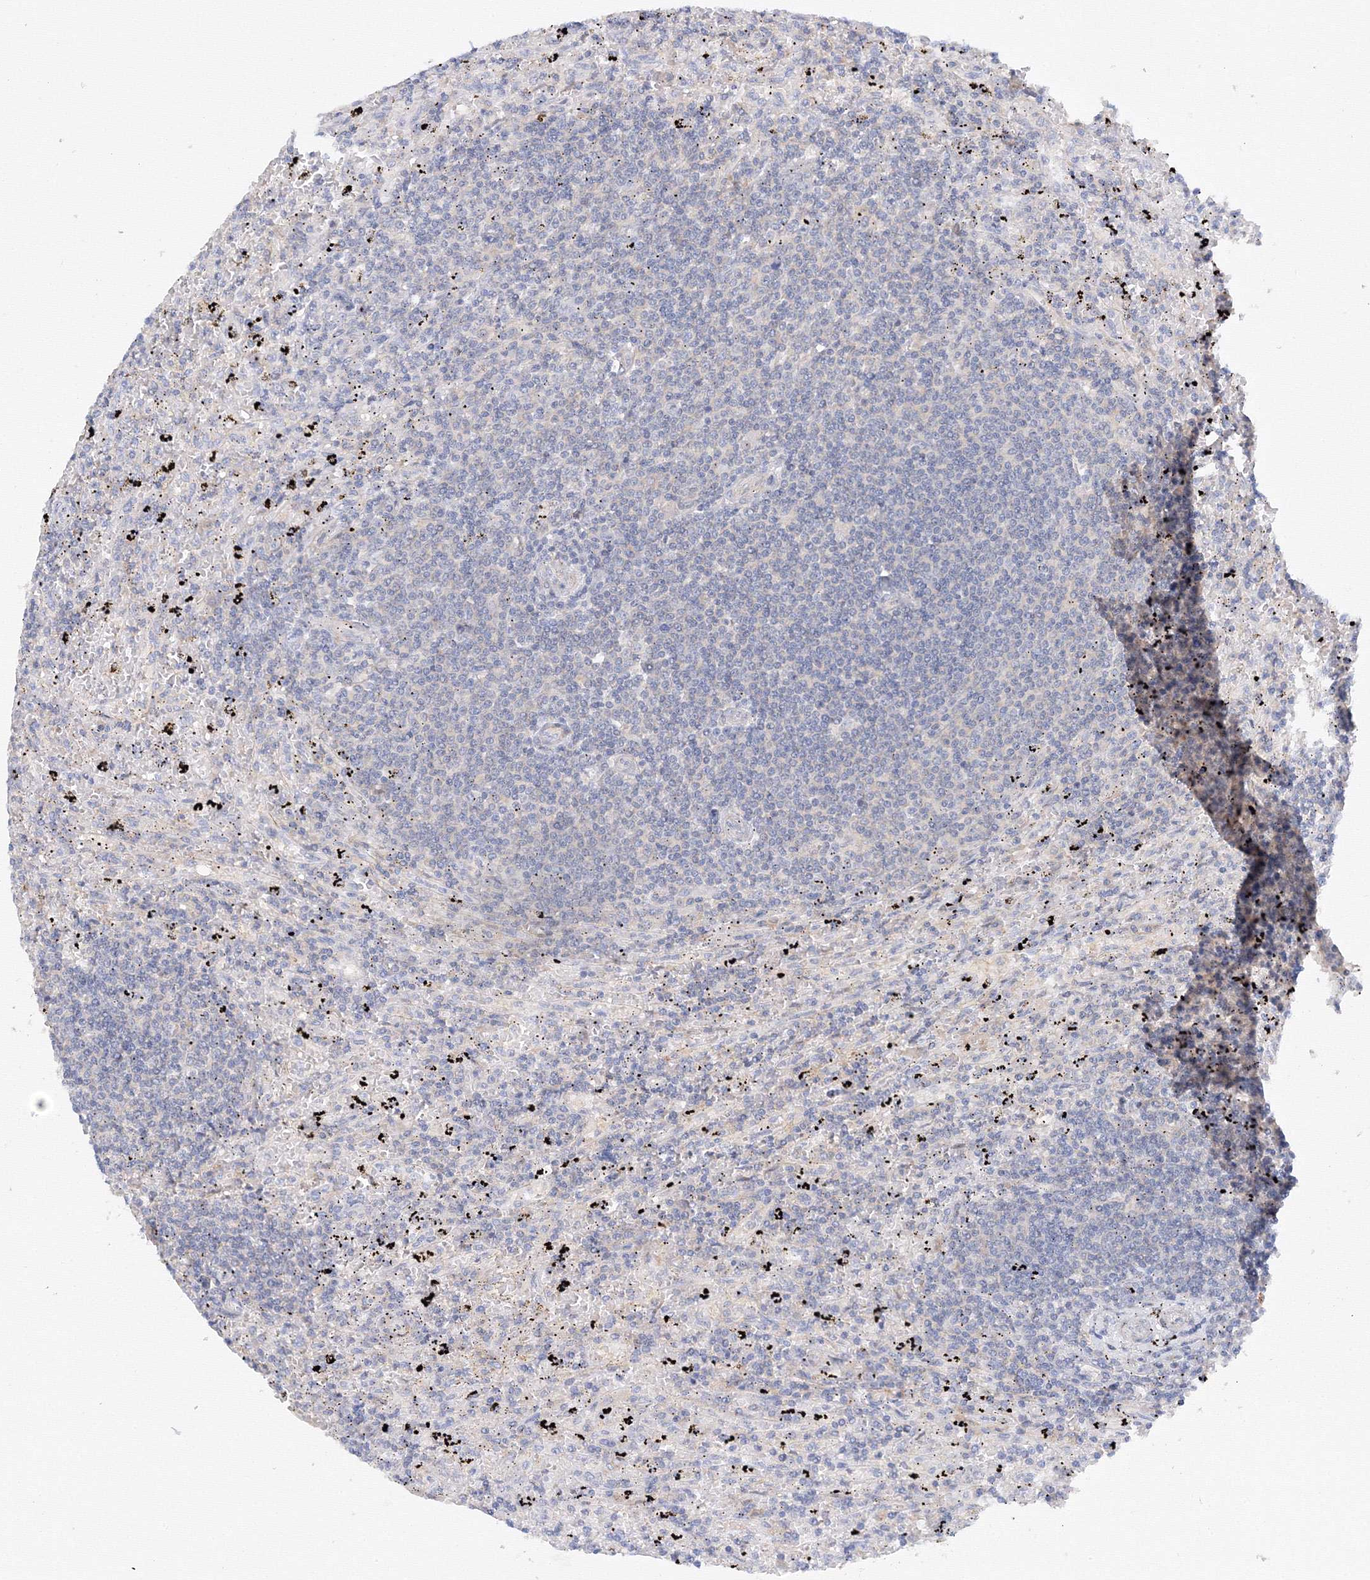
{"staining": {"intensity": "negative", "quantity": "none", "location": "none"}, "tissue": "lymphoma", "cell_type": "Tumor cells", "image_type": "cancer", "snomed": [{"axis": "morphology", "description": "Malignant lymphoma, non-Hodgkin's type, Low grade"}, {"axis": "topography", "description": "Spleen"}], "caption": "Photomicrograph shows no significant protein expression in tumor cells of lymphoma. (DAB (3,3'-diaminobenzidine) immunohistochemistry (IHC) visualized using brightfield microscopy, high magnification).", "gene": "DIS3L2", "patient": {"sex": "male", "age": 76}}